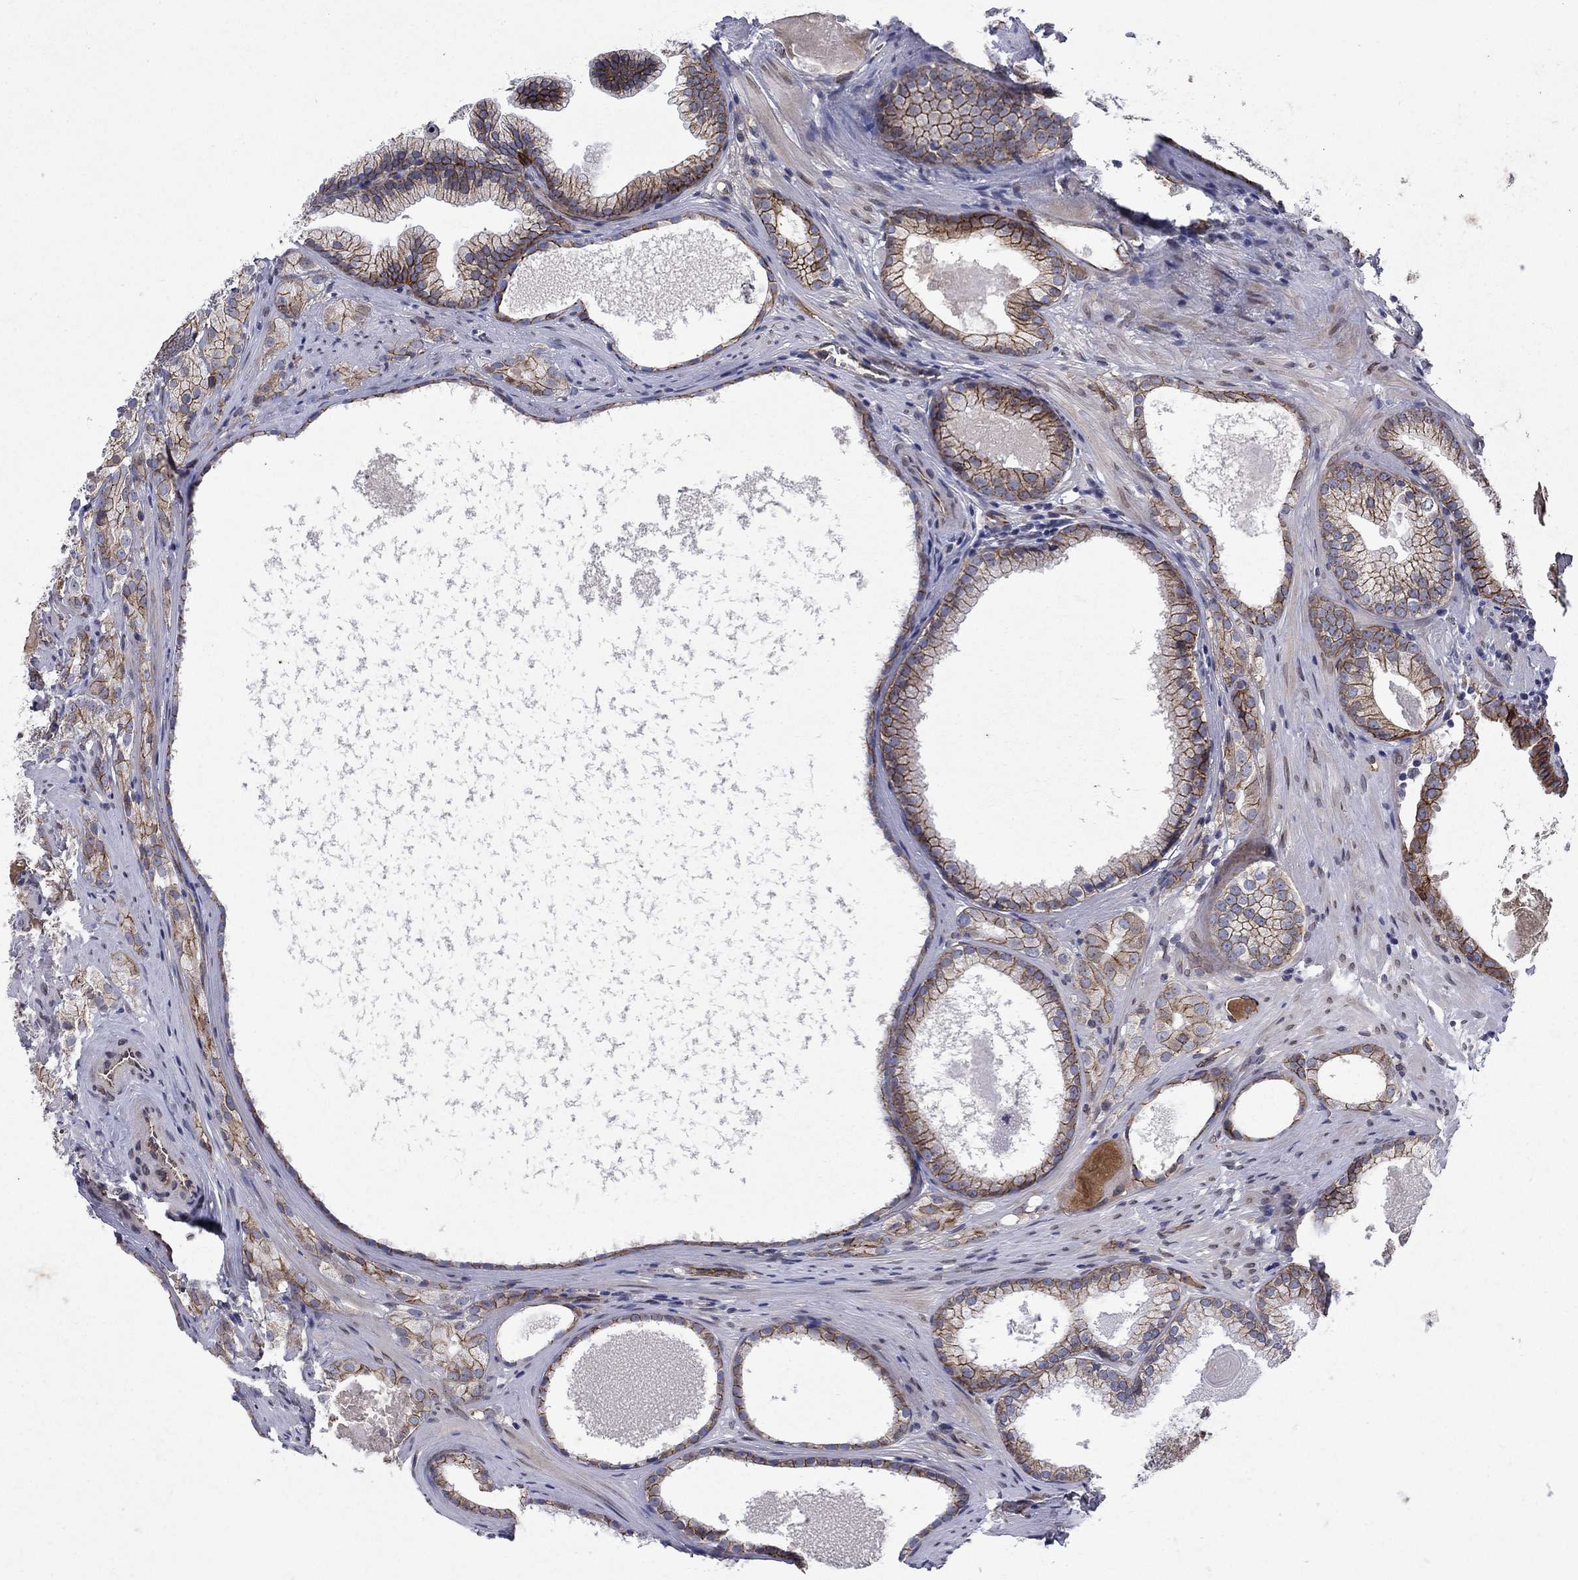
{"staining": {"intensity": "strong", "quantity": ">75%", "location": "cytoplasmic/membranous"}, "tissue": "prostate cancer", "cell_type": "Tumor cells", "image_type": "cancer", "snomed": [{"axis": "morphology", "description": "Adenocarcinoma, High grade"}, {"axis": "topography", "description": "Prostate and seminal vesicle, NOS"}], "caption": "Protein expression analysis of human high-grade adenocarcinoma (prostate) reveals strong cytoplasmic/membranous staining in approximately >75% of tumor cells.", "gene": "EMC9", "patient": {"sex": "male", "age": 62}}